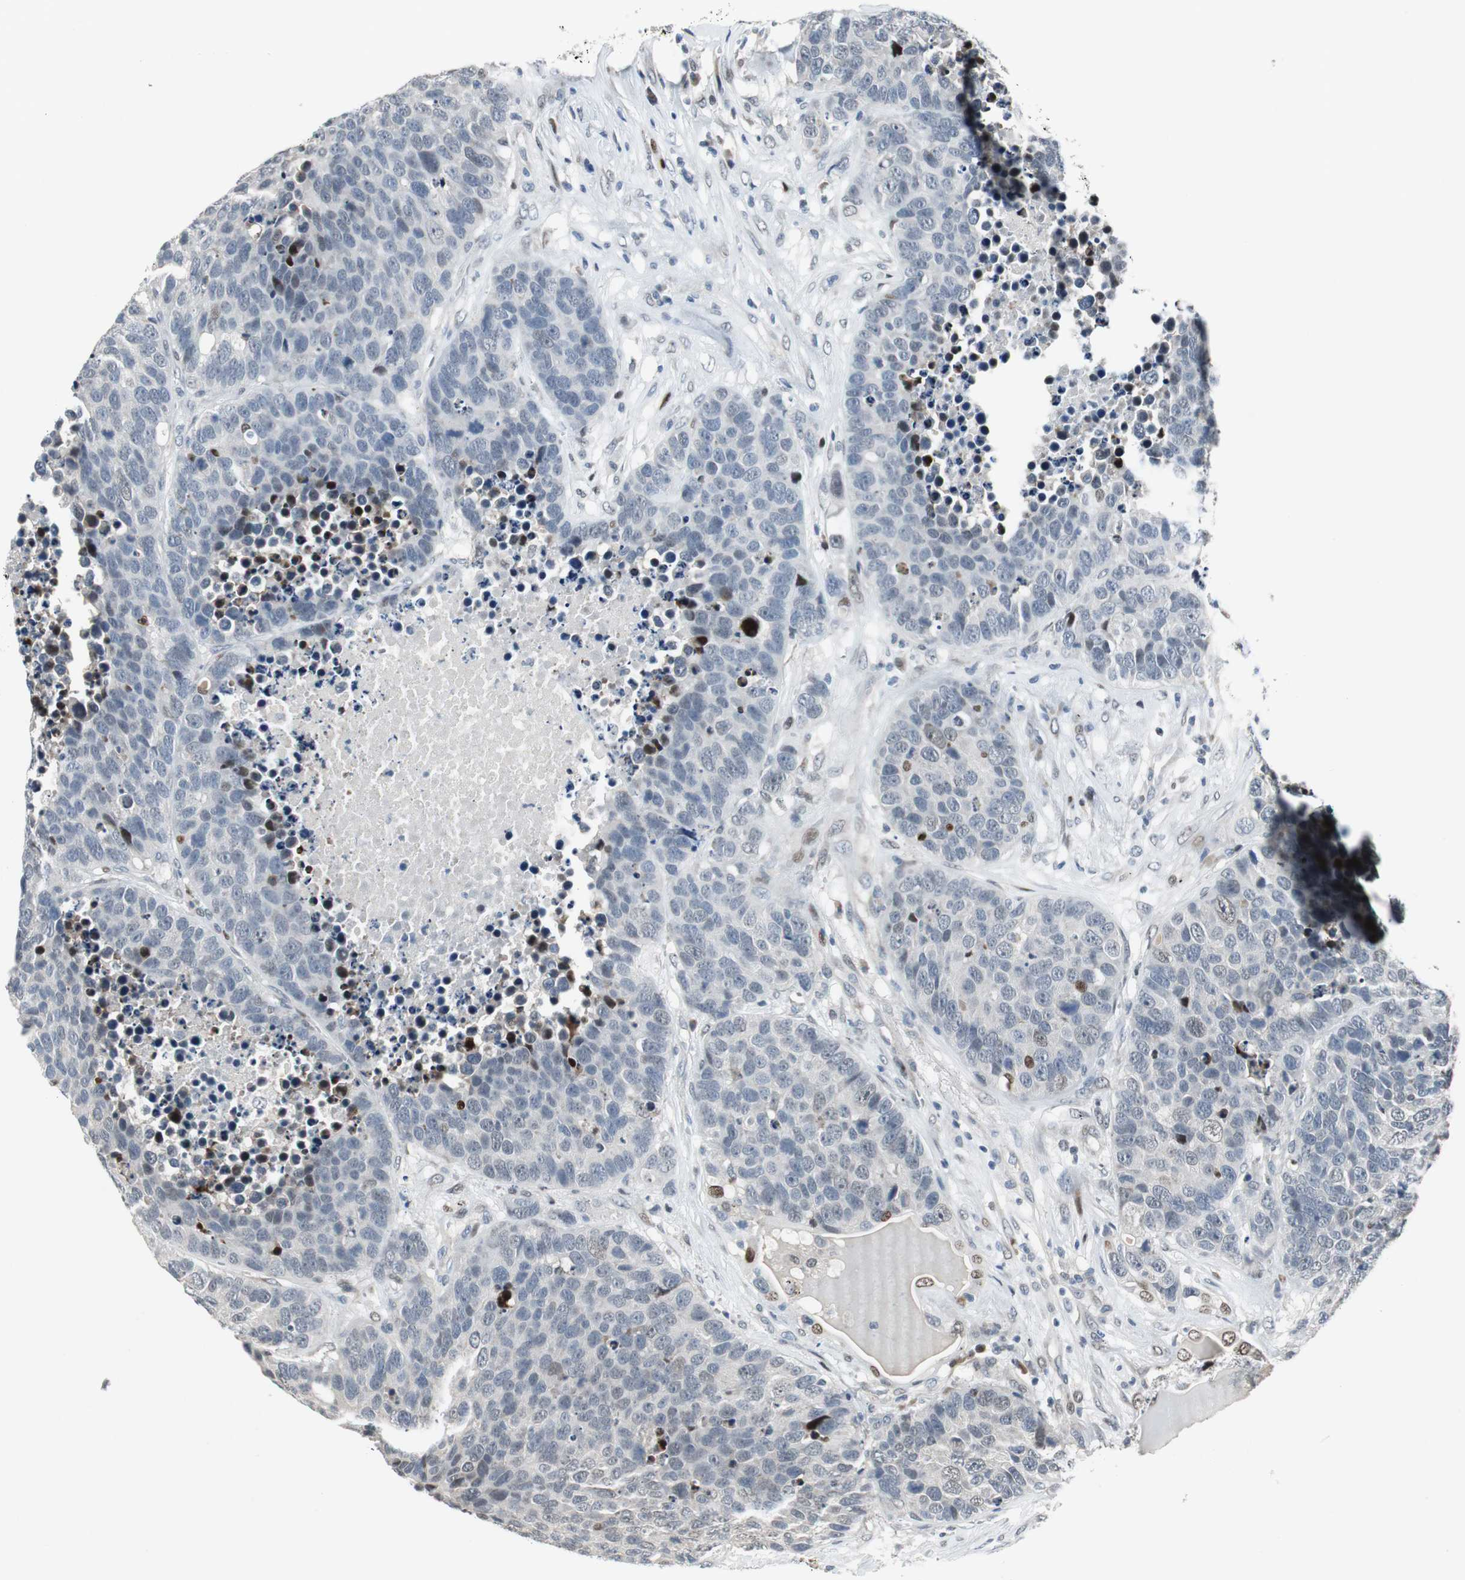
{"staining": {"intensity": "negative", "quantity": "none", "location": "none"}, "tissue": "carcinoid", "cell_type": "Tumor cells", "image_type": "cancer", "snomed": [{"axis": "morphology", "description": "Carcinoid, malignant, NOS"}, {"axis": "topography", "description": "Lung"}], "caption": "Human carcinoid (malignant) stained for a protein using IHC shows no expression in tumor cells.", "gene": "AJUBA", "patient": {"sex": "male", "age": 60}}